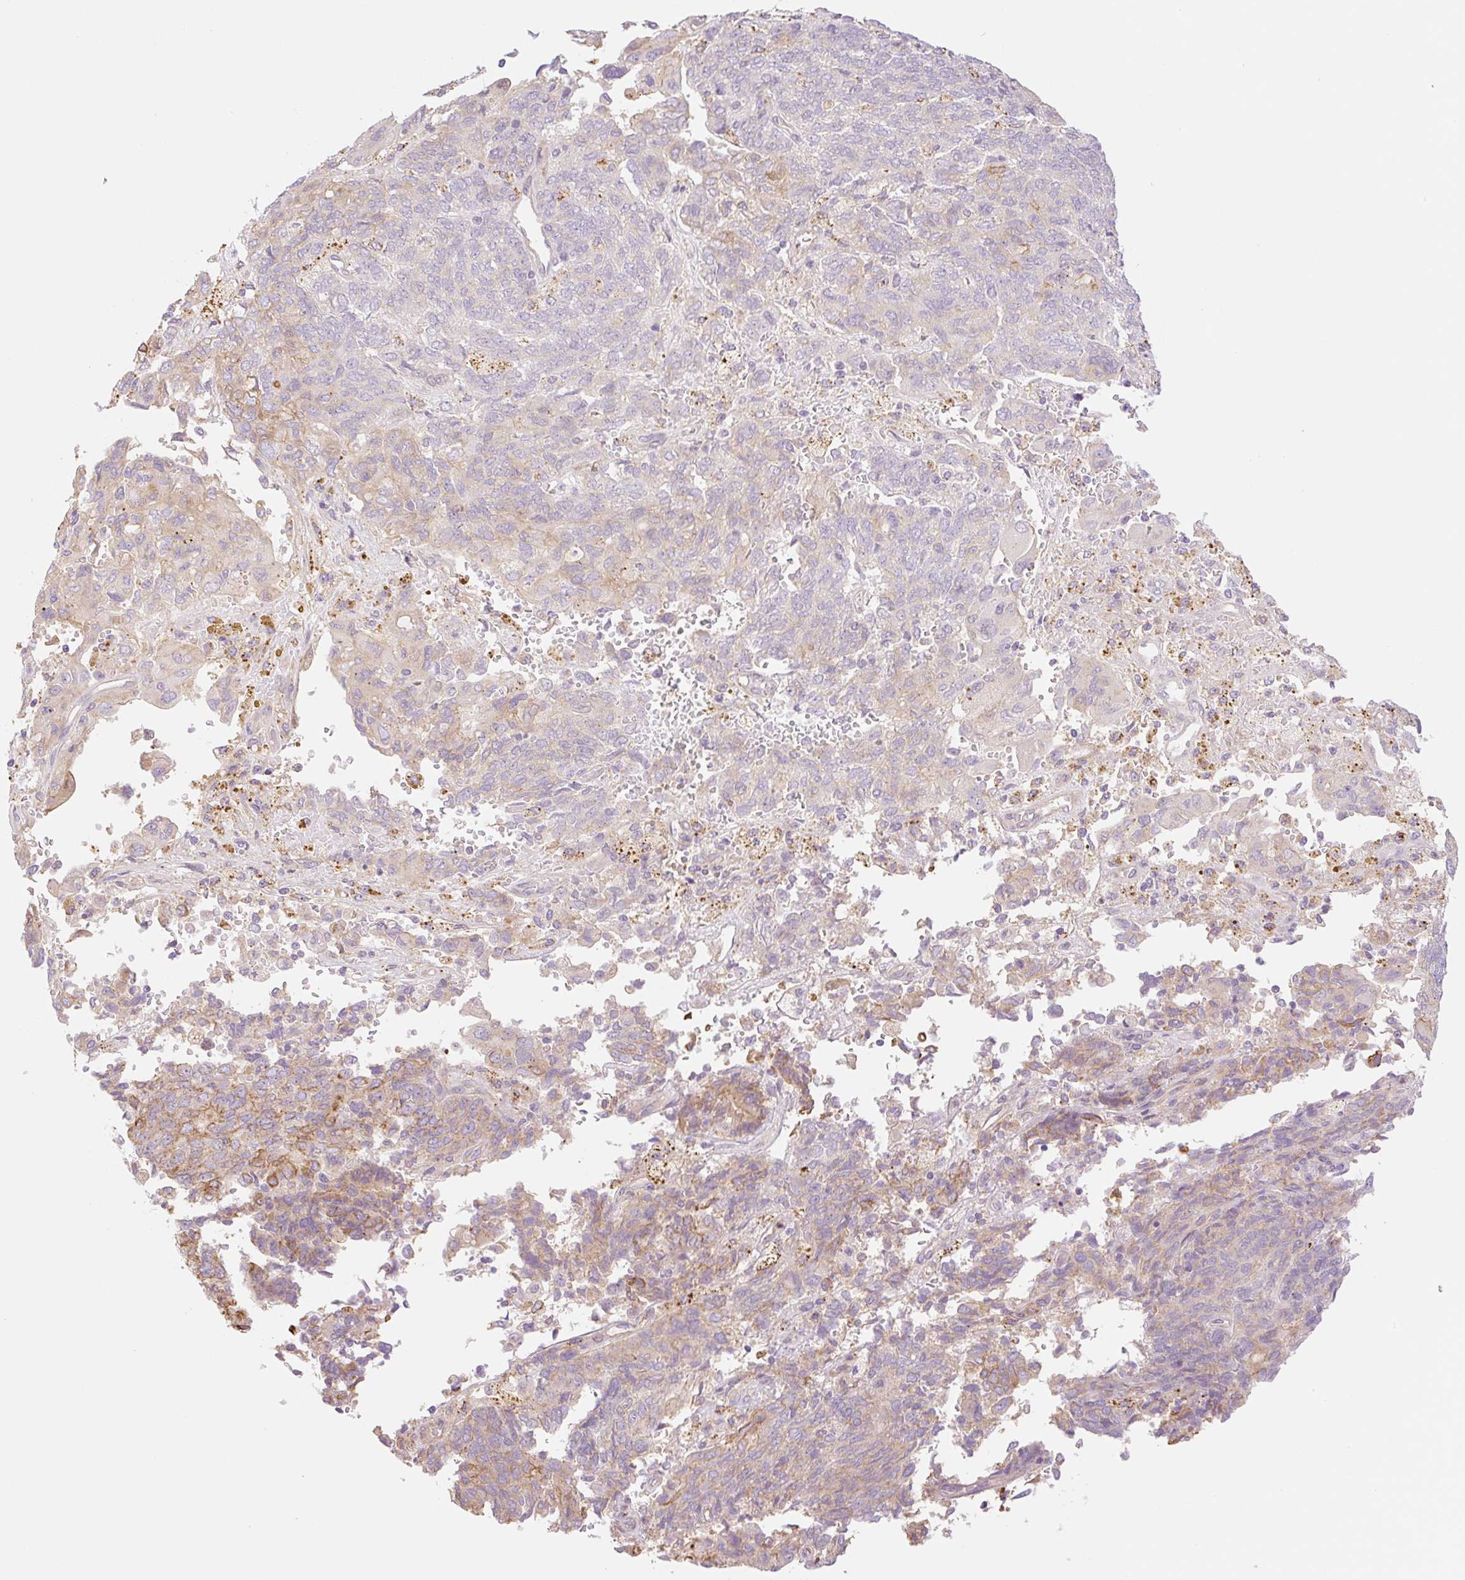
{"staining": {"intensity": "weak", "quantity": "<25%", "location": "cytoplasmic/membranous"}, "tissue": "endometrial cancer", "cell_type": "Tumor cells", "image_type": "cancer", "snomed": [{"axis": "morphology", "description": "Adenocarcinoma, NOS"}, {"axis": "topography", "description": "Endometrium"}], "caption": "Immunohistochemical staining of human endometrial adenocarcinoma demonstrates no significant staining in tumor cells.", "gene": "NLRP5", "patient": {"sex": "female", "age": 80}}